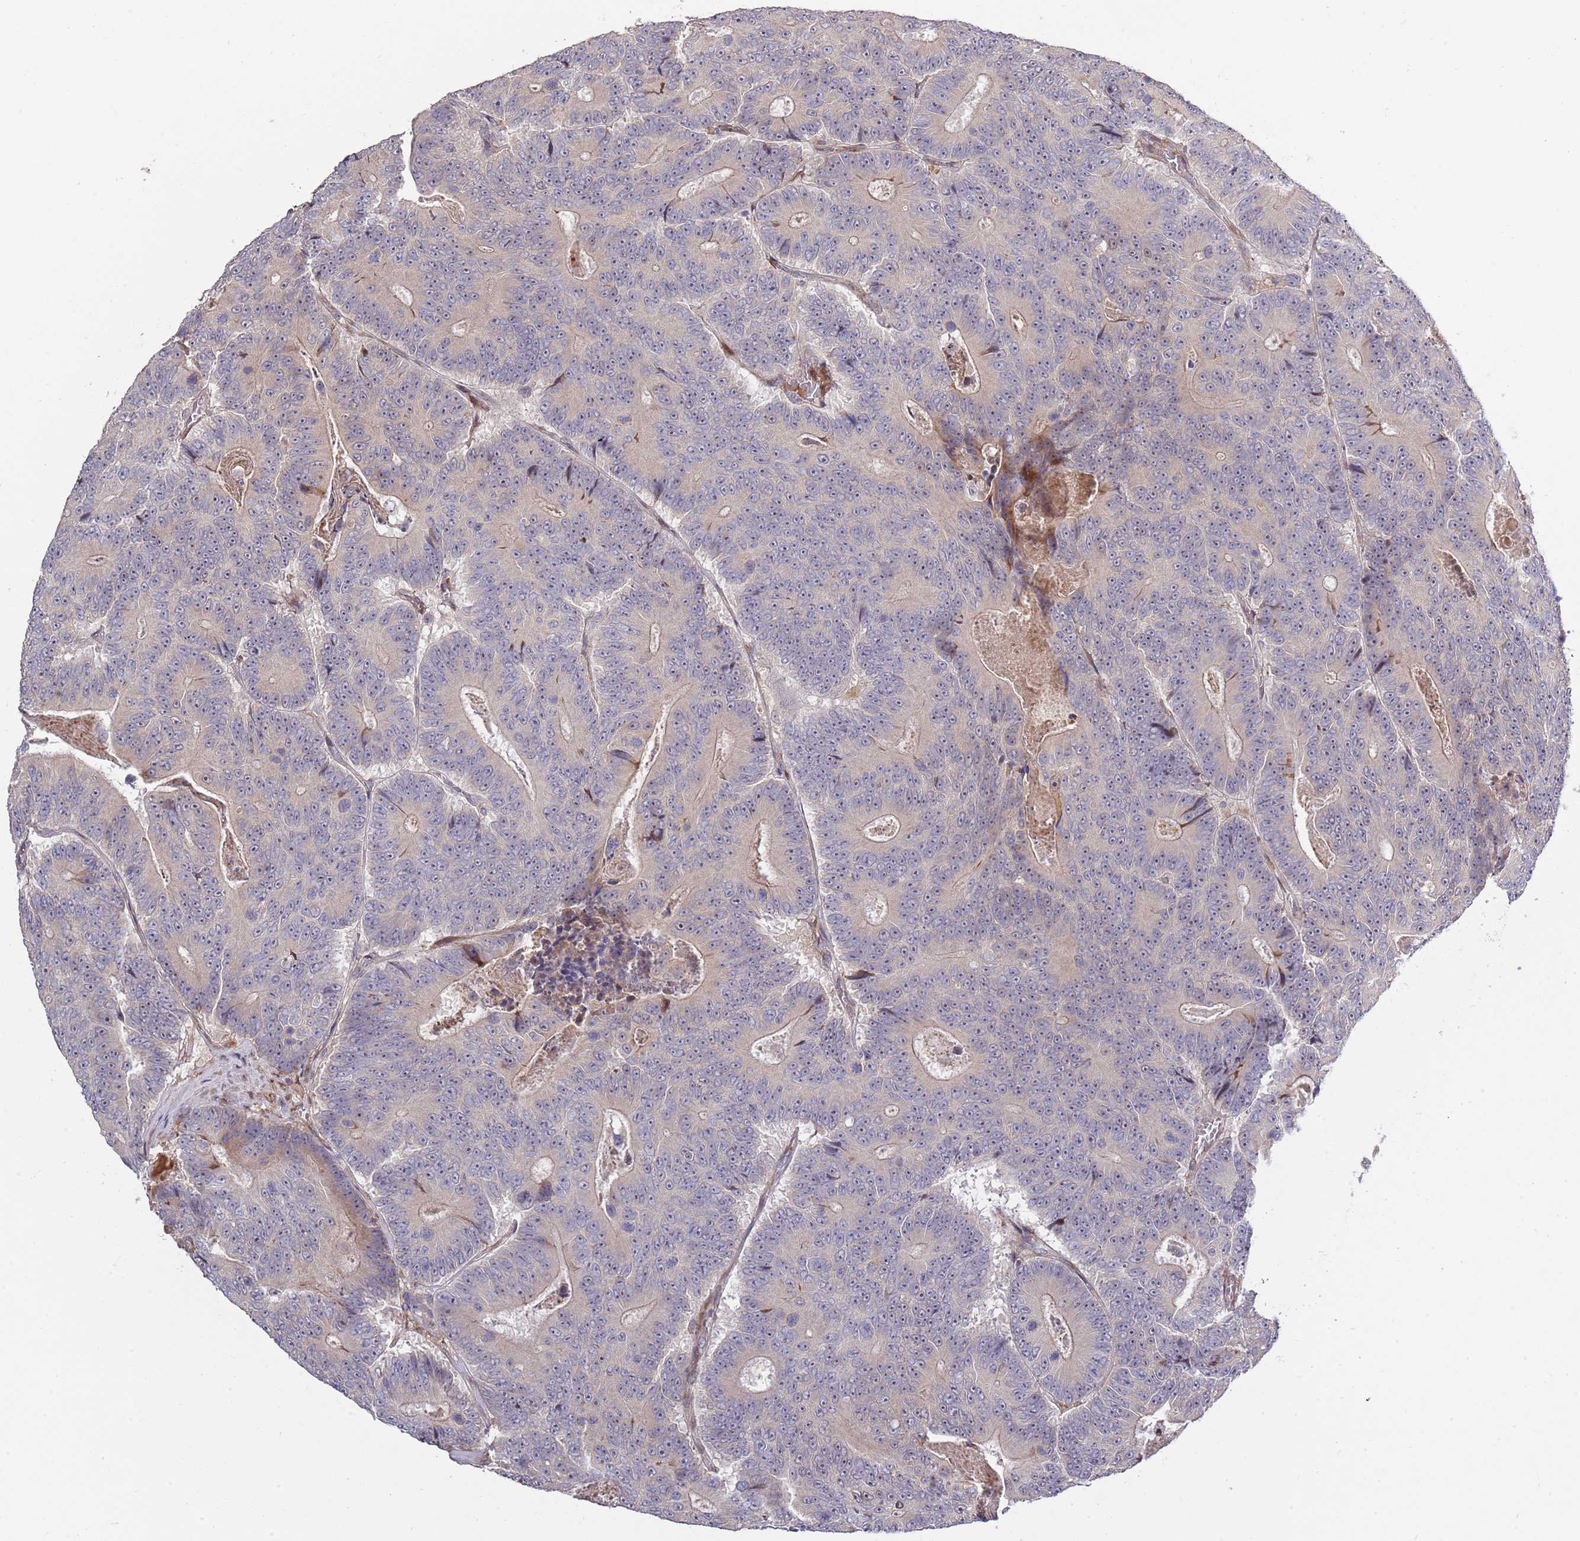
{"staining": {"intensity": "negative", "quantity": "none", "location": "none"}, "tissue": "colorectal cancer", "cell_type": "Tumor cells", "image_type": "cancer", "snomed": [{"axis": "morphology", "description": "Adenocarcinoma, NOS"}, {"axis": "topography", "description": "Colon"}], "caption": "Tumor cells show no significant expression in colorectal cancer.", "gene": "SYNDIG1L", "patient": {"sex": "male", "age": 83}}